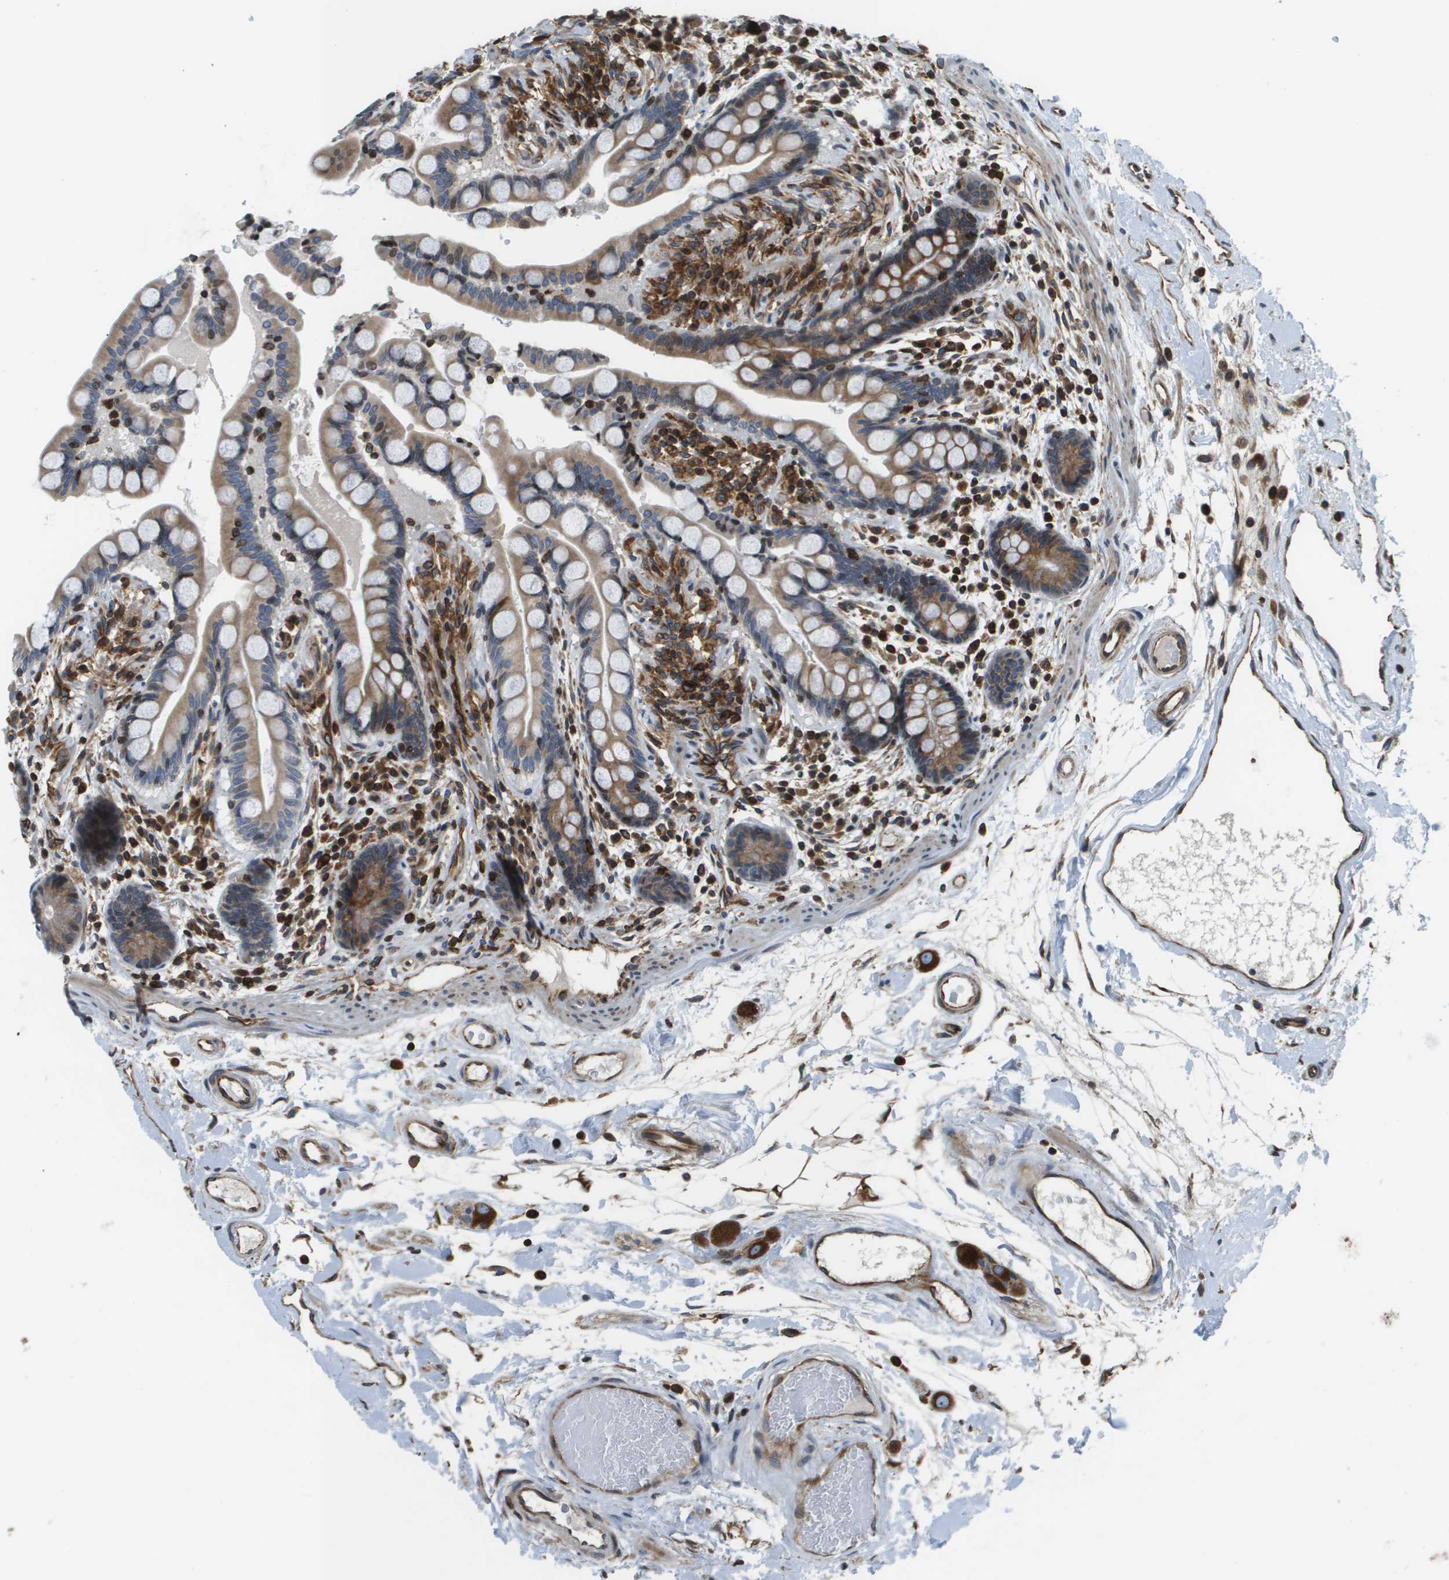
{"staining": {"intensity": "moderate", "quantity": ">75%", "location": "cytoplasmic/membranous"}, "tissue": "colon", "cell_type": "Endothelial cells", "image_type": "normal", "snomed": [{"axis": "morphology", "description": "Normal tissue, NOS"}, {"axis": "topography", "description": "Colon"}], "caption": "DAB immunohistochemical staining of benign human colon demonstrates moderate cytoplasmic/membranous protein positivity in about >75% of endothelial cells. (brown staining indicates protein expression, while blue staining denotes nuclei).", "gene": "ESYT1", "patient": {"sex": "male", "age": 73}}